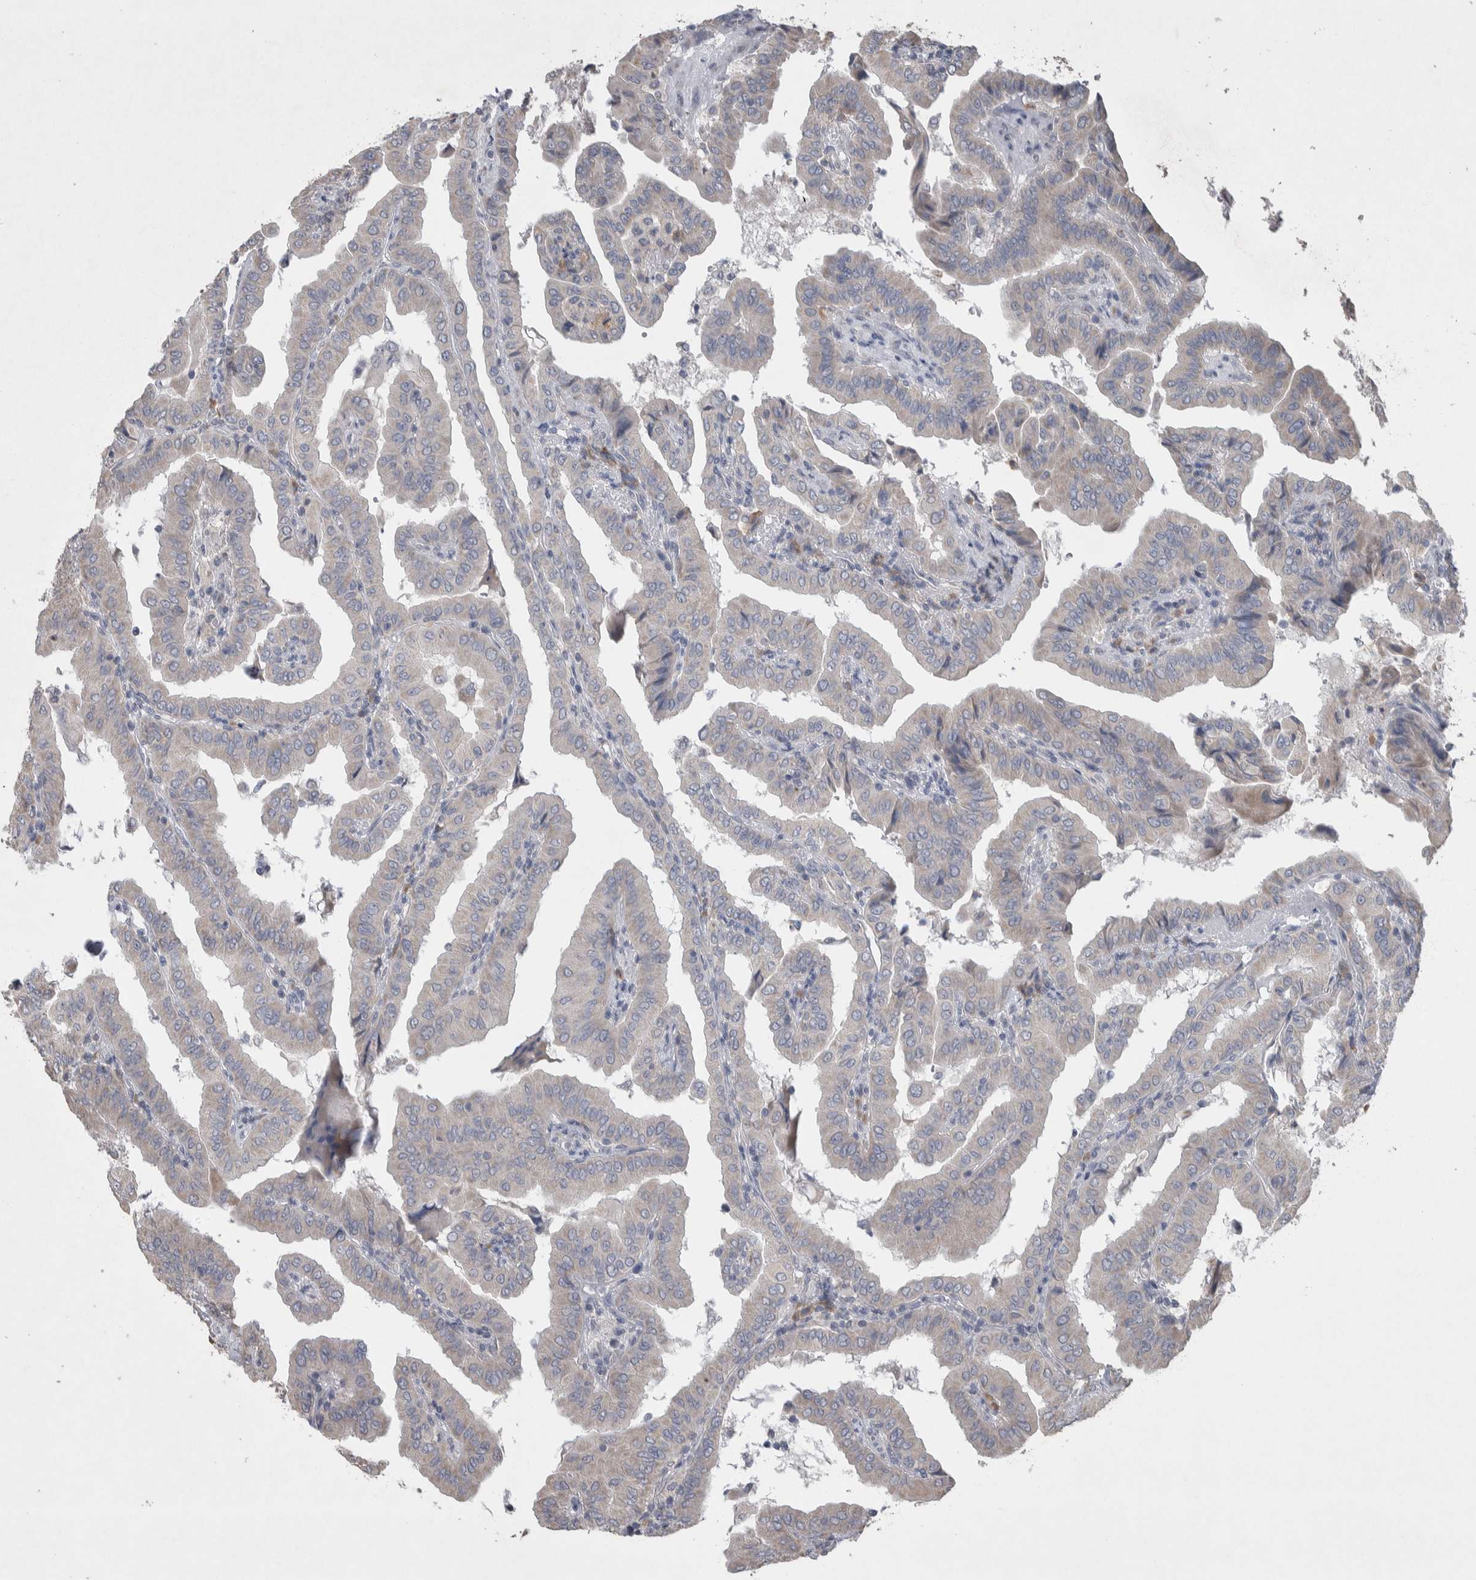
{"staining": {"intensity": "negative", "quantity": "none", "location": "none"}, "tissue": "thyroid cancer", "cell_type": "Tumor cells", "image_type": "cancer", "snomed": [{"axis": "morphology", "description": "Papillary adenocarcinoma, NOS"}, {"axis": "topography", "description": "Thyroid gland"}], "caption": "DAB (3,3'-diaminobenzidine) immunohistochemical staining of human thyroid cancer demonstrates no significant staining in tumor cells.", "gene": "SRP68", "patient": {"sex": "male", "age": 33}}